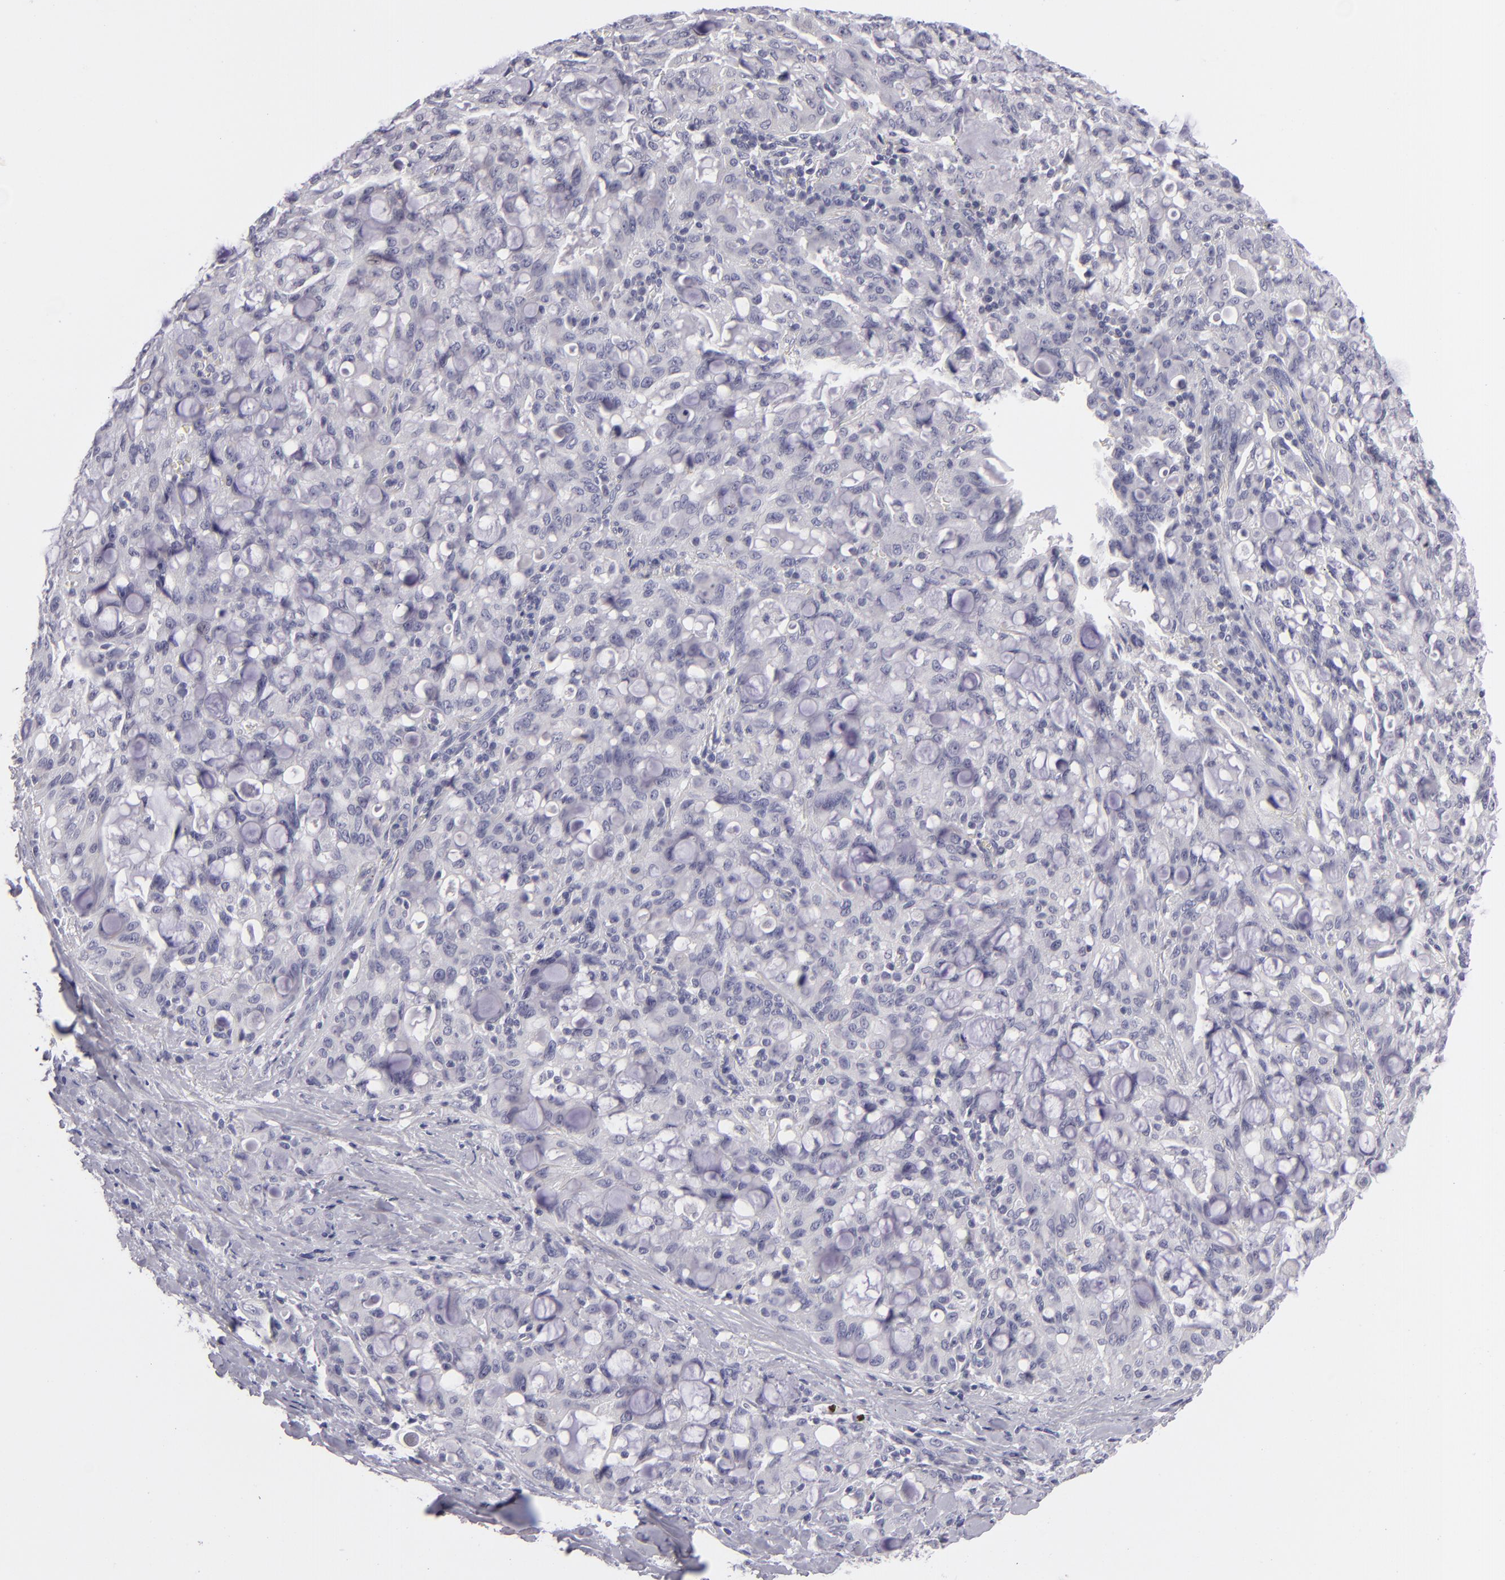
{"staining": {"intensity": "negative", "quantity": "none", "location": "none"}, "tissue": "lung cancer", "cell_type": "Tumor cells", "image_type": "cancer", "snomed": [{"axis": "morphology", "description": "Adenocarcinoma, NOS"}, {"axis": "topography", "description": "Lung"}], "caption": "The histopathology image demonstrates no staining of tumor cells in lung adenocarcinoma.", "gene": "TNNC1", "patient": {"sex": "female", "age": 44}}